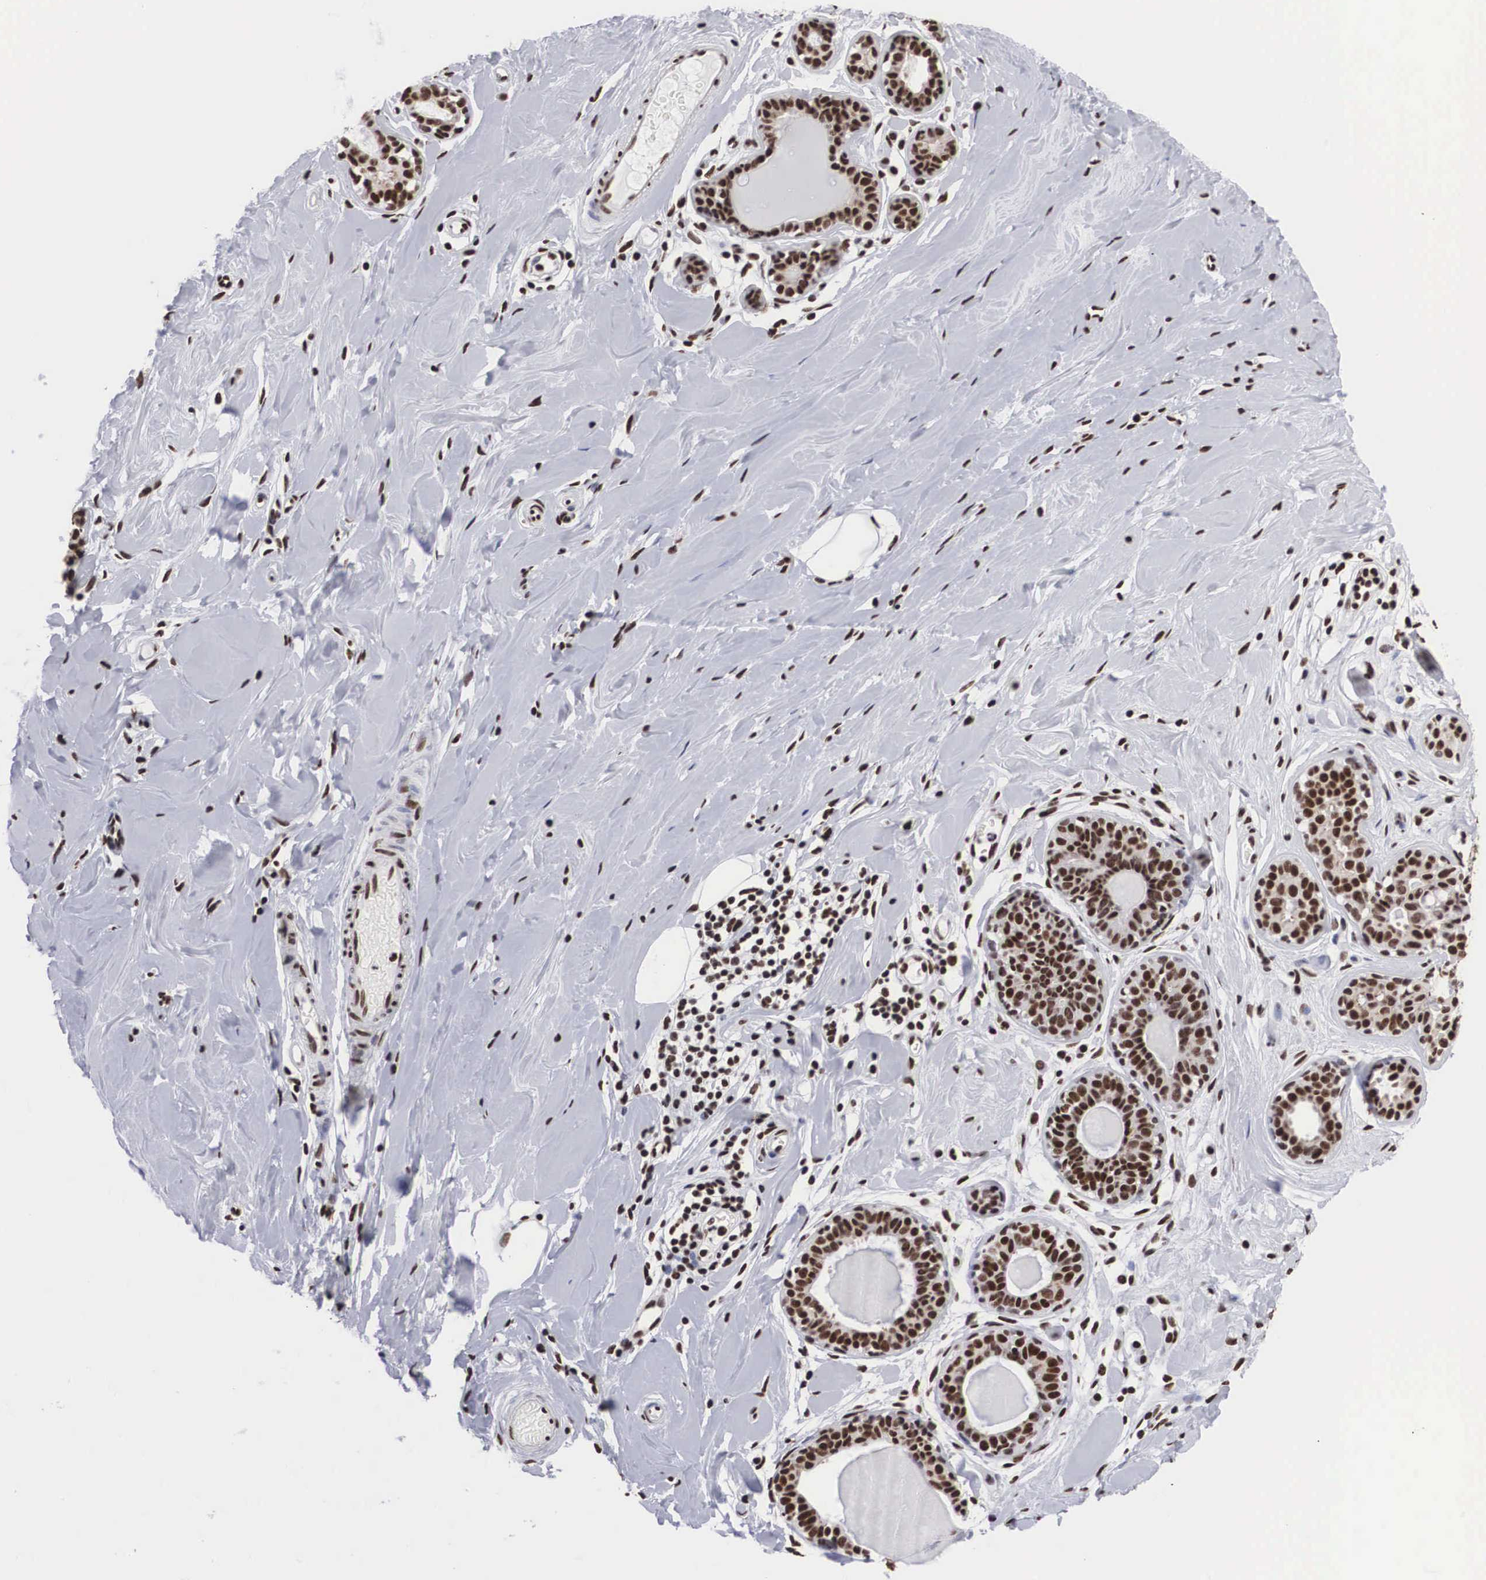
{"staining": {"intensity": "moderate", "quantity": ">75%", "location": "nuclear"}, "tissue": "breast", "cell_type": "Adipocytes", "image_type": "normal", "snomed": [{"axis": "morphology", "description": "Normal tissue, NOS"}, {"axis": "topography", "description": "Breast"}], "caption": "Human breast stained for a protein (brown) demonstrates moderate nuclear positive expression in approximately >75% of adipocytes.", "gene": "ACIN1", "patient": {"sex": "female", "age": 44}}